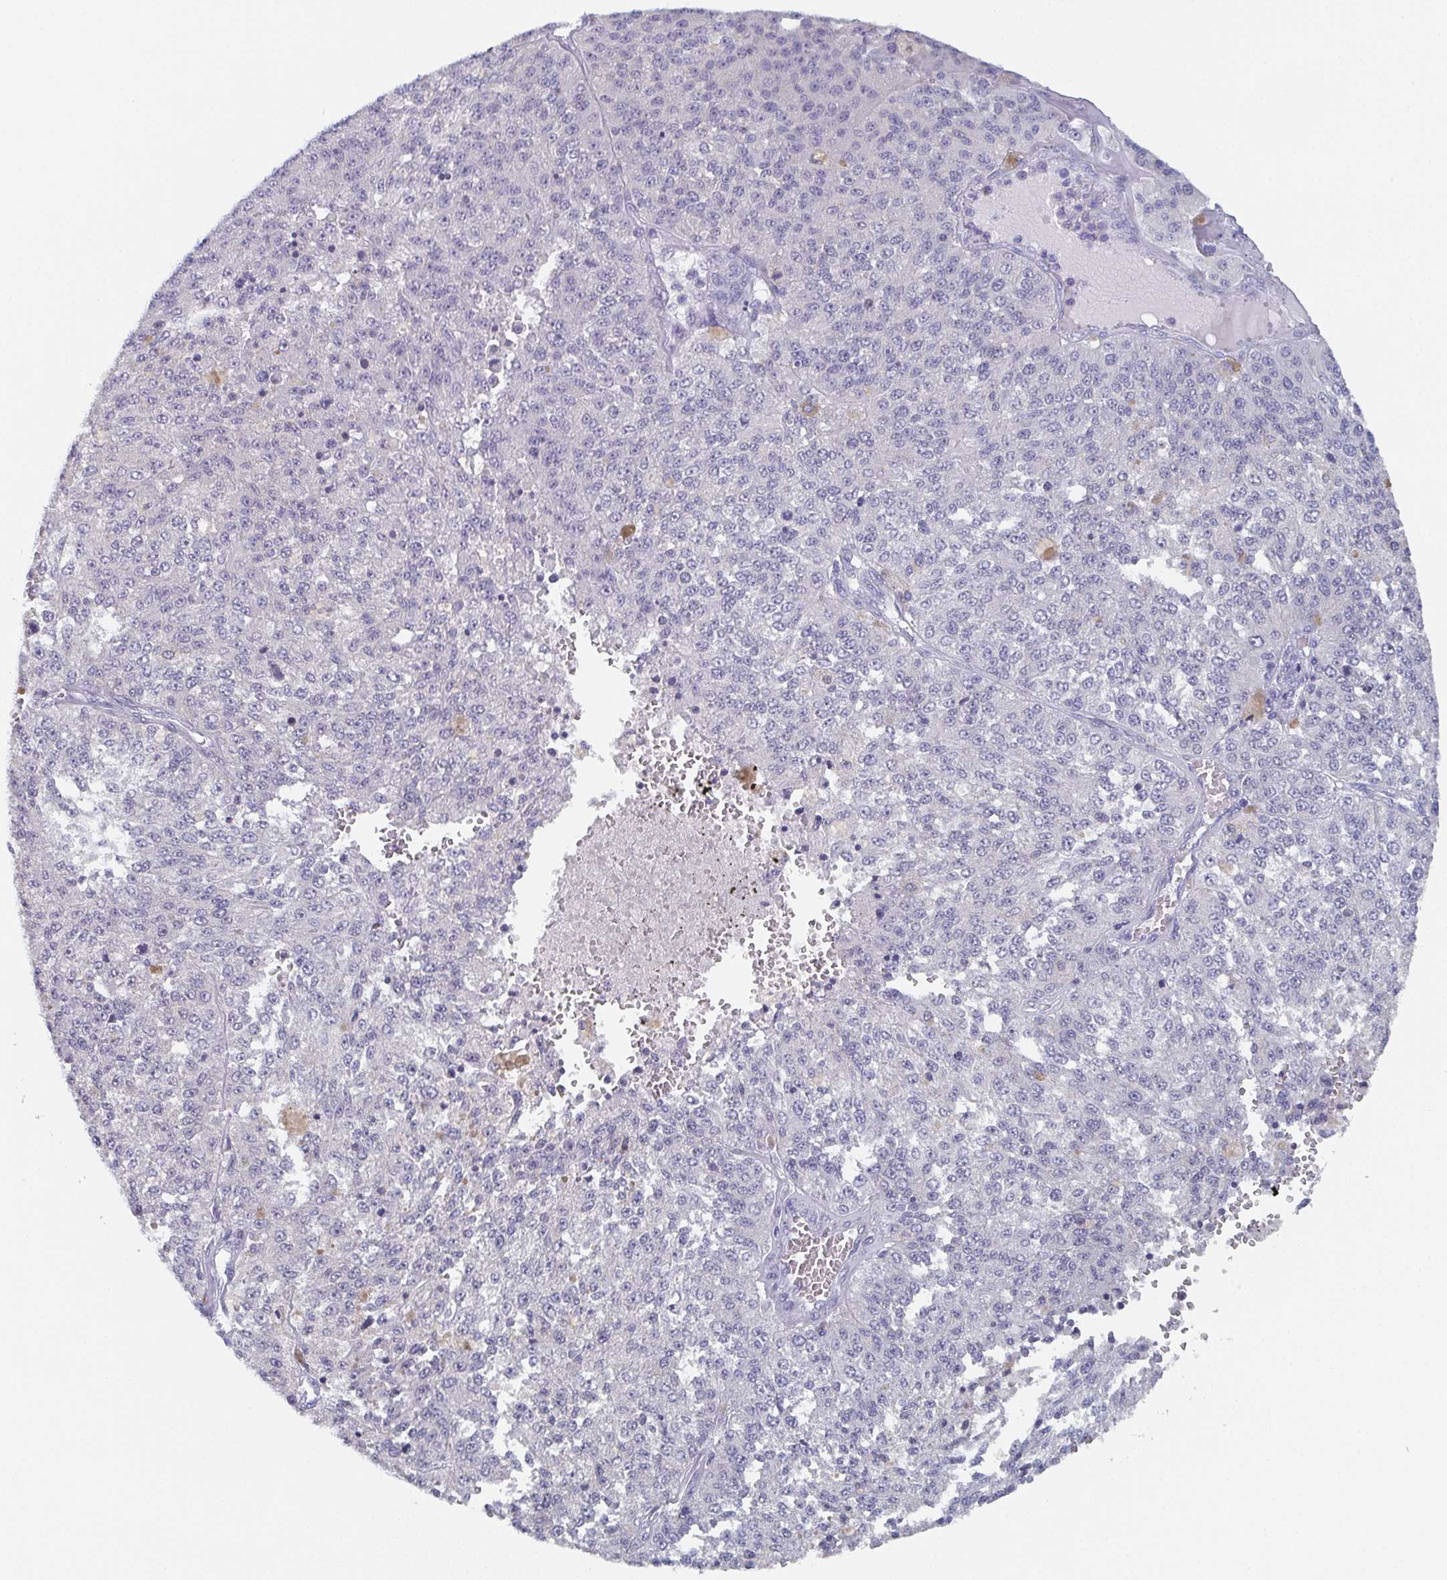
{"staining": {"intensity": "negative", "quantity": "none", "location": "none"}, "tissue": "melanoma", "cell_type": "Tumor cells", "image_type": "cancer", "snomed": [{"axis": "morphology", "description": "Malignant melanoma, Metastatic site"}, {"axis": "topography", "description": "Lymph node"}], "caption": "A photomicrograph of malignant melanoma (metastatic site) stained for a protein shows no brown staining in tumor cells. The staining was performed using DAB to visualize the protein expression in brown, while the nuclei were stained in blue with hematoxylin (Magnification: 20x).", "gene": "DYDC2", "patient": {"sex": "female", "age": 64}}